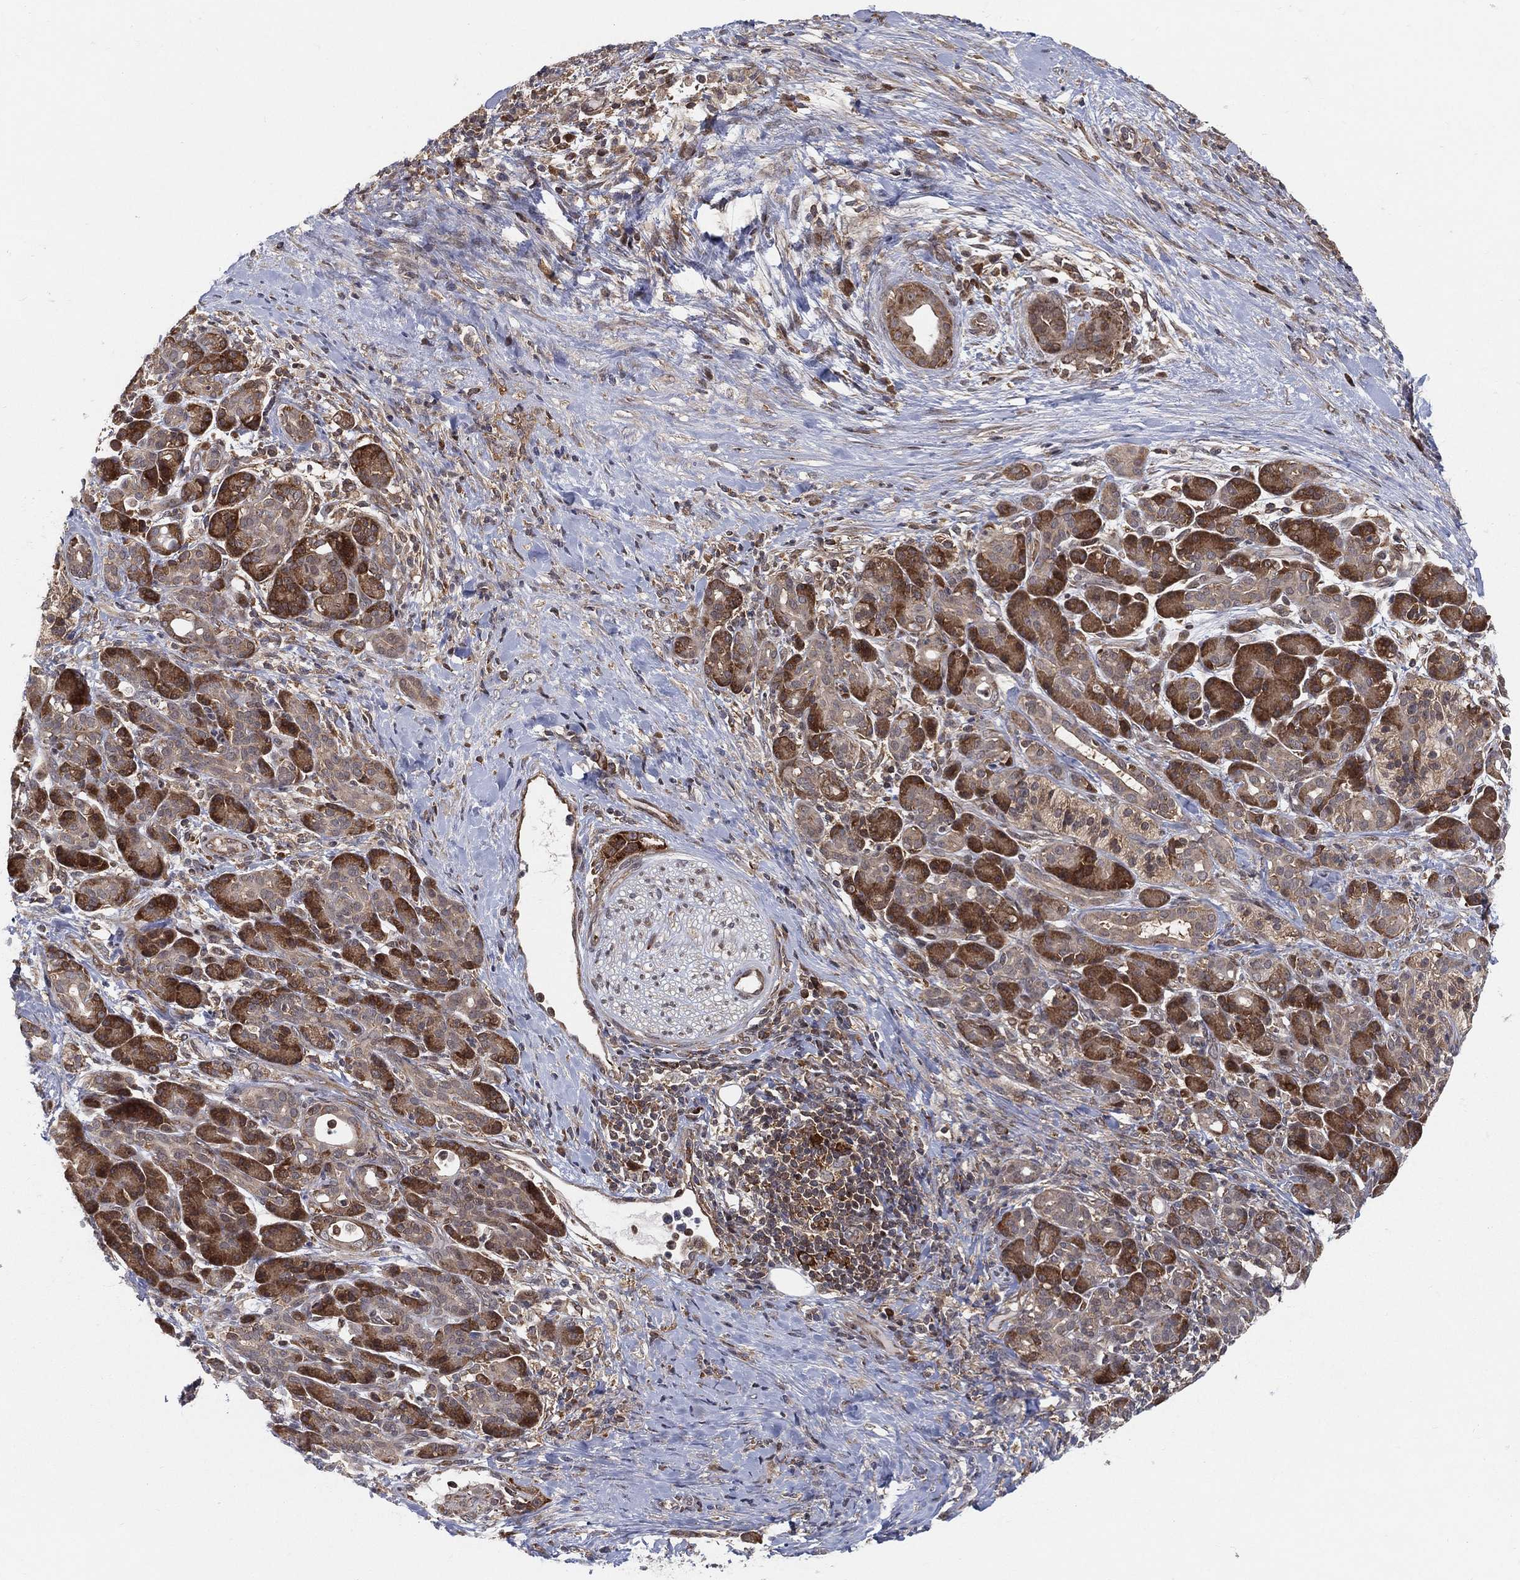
{"staining": {"intensity": "strong", "quantity": "25%-75%", "location": "cytoplasmic/membranous"}, "tissue": "pancreatic cancer", "cell_type": "Tumor cells", "image_type": "cancer", "snomed": [{"axis": "morphology", "description": "Adenocarcinoma, NOS"}, {"axis": "topography", "description": "Pancreas"}], "caption": "Human pancreatic cancer (adenocarcinoma) stained with a protein marker reveals strong staining in tumor cells.", "gene": "TMTC4", "patient": {"sex": "male", "age": 44}}